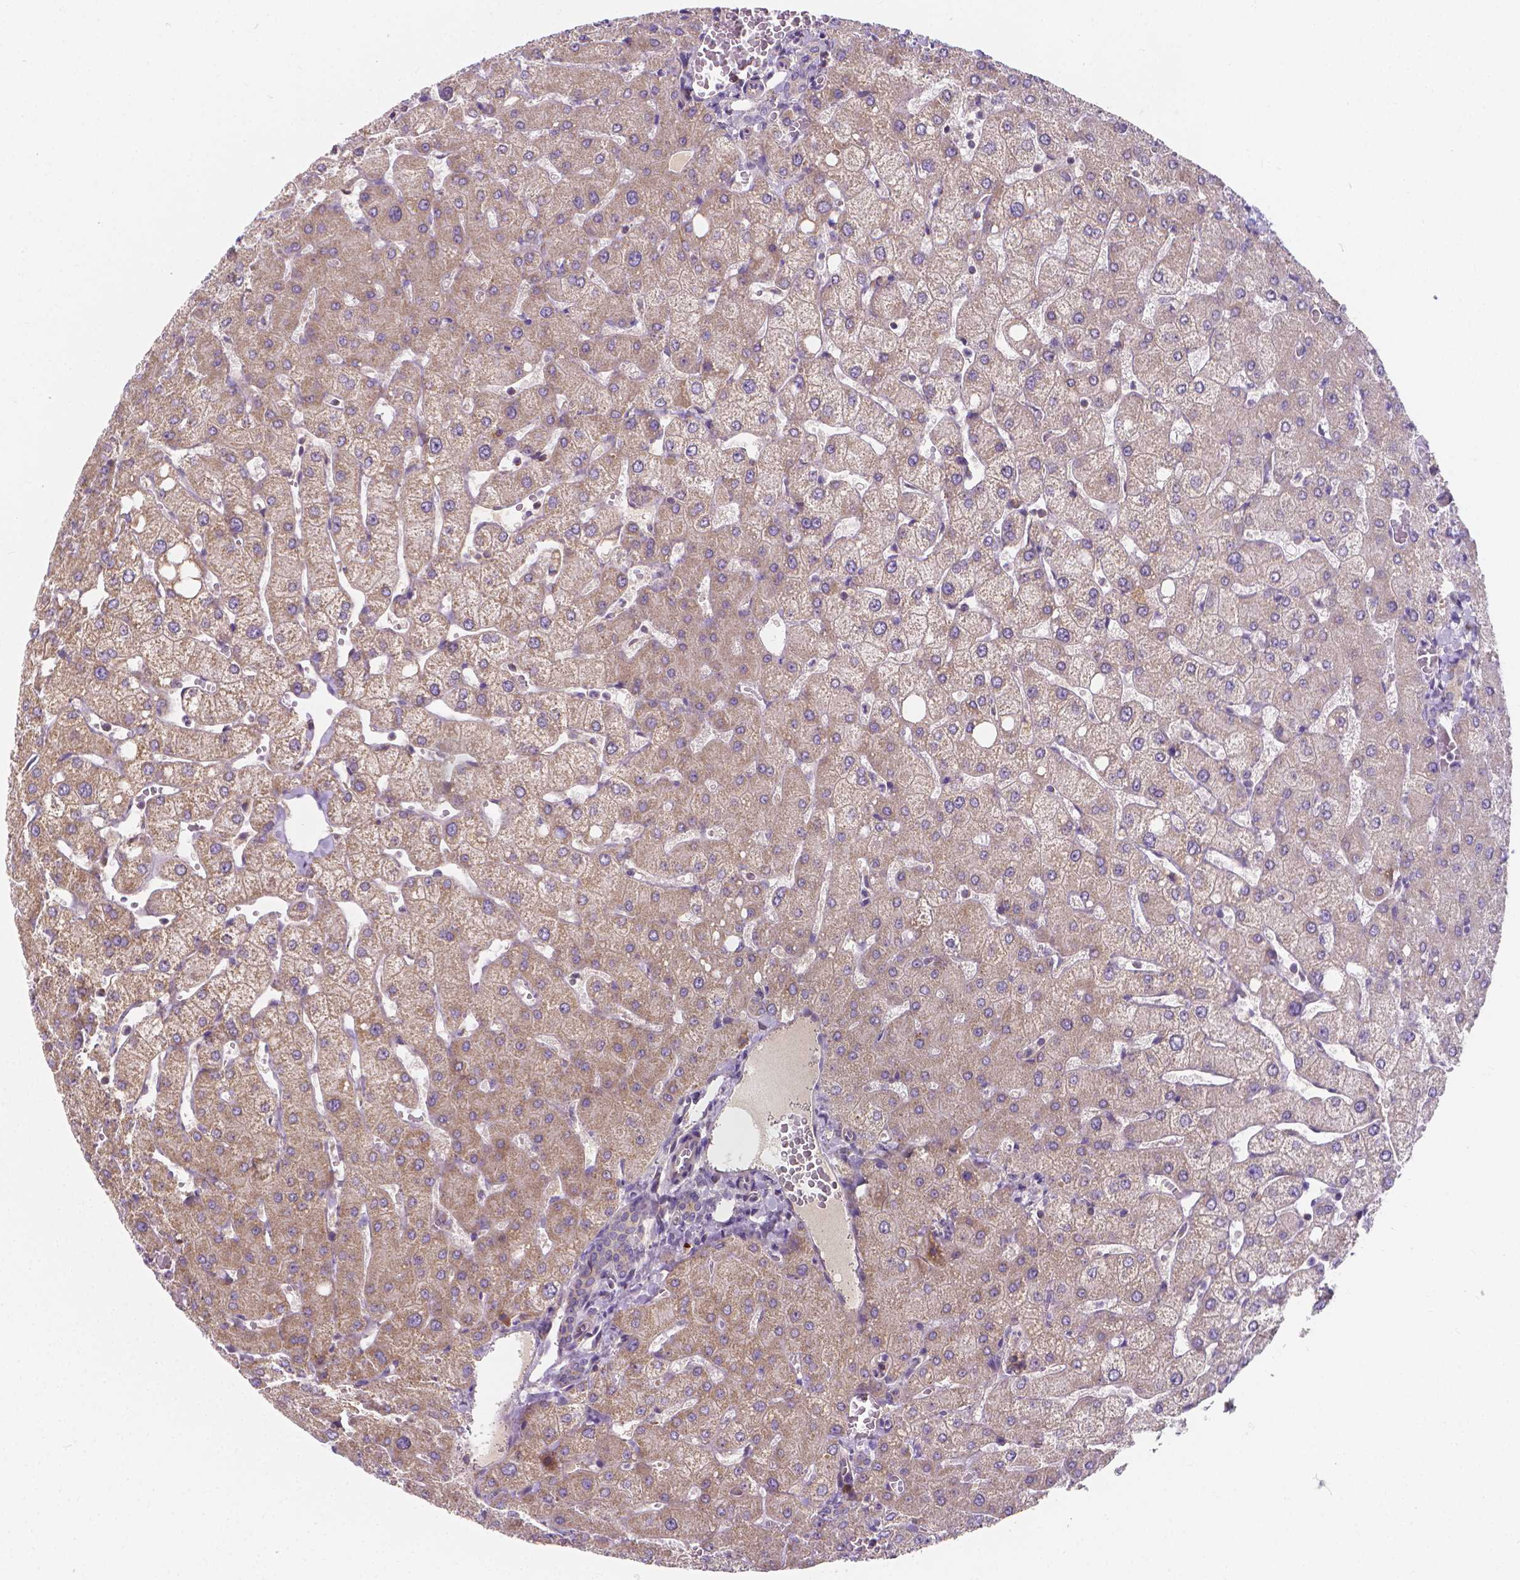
{"staining": {"intensity": "negative", "quantity": "none", "location": "none"}, "tissue": "liver", "cell_type": "Cholangiocytes", "image_type": "normal", "snomed": [{"axis": "morphology", "description": "Normal tissue, NOS"}, {"axis": "topography", "description": "Liver"}], "caption": "An image of liver stained for a protein shows no brown staining in cholangiocytes. (Stains: DAB (3,3'-diaminobenzidine) immunohistochemistry with hematoxylin counter stain, Microscopy: brightfield microscopy at high magnification).", "gene": "SNCAIP", "patient": {"sex": "female", "age": 54}}